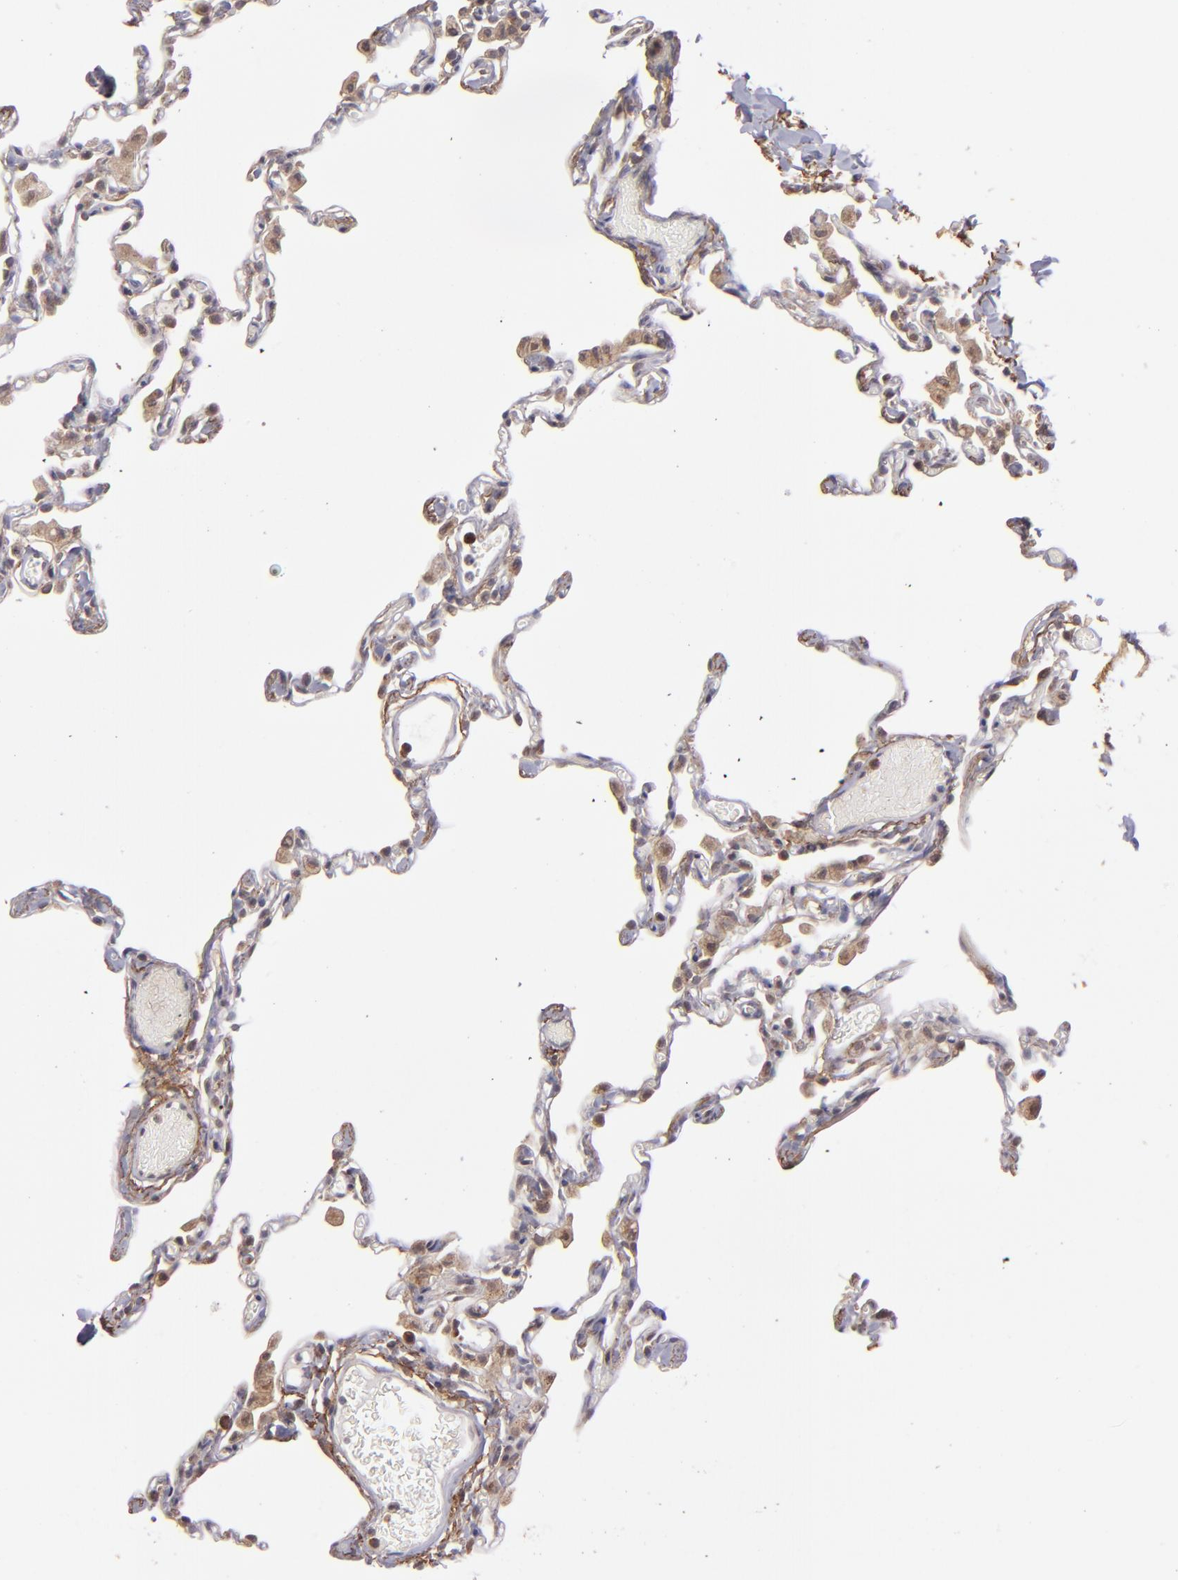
{"staining": {"intensity": "weak", "quantity": "<25%", "location": "cytoplasmic/membranous"}, "tissue": "lung", "cell_type": "Alveolar cells", "image_type": "normal", "snomed": [{"axis": "morphology", "description": "Normal tissue, NOS"}, {"axis": "topography", "description": "Lung"}], "caption": "Protein analysis of benign lung demonstrates no significant positivity in alveolar cells. (Immunohistochemistry (ihc), brightfield microscopy, high magnification).", "gene": "ZFYVE1", "patient": {"sex": "female", "age": 49}}